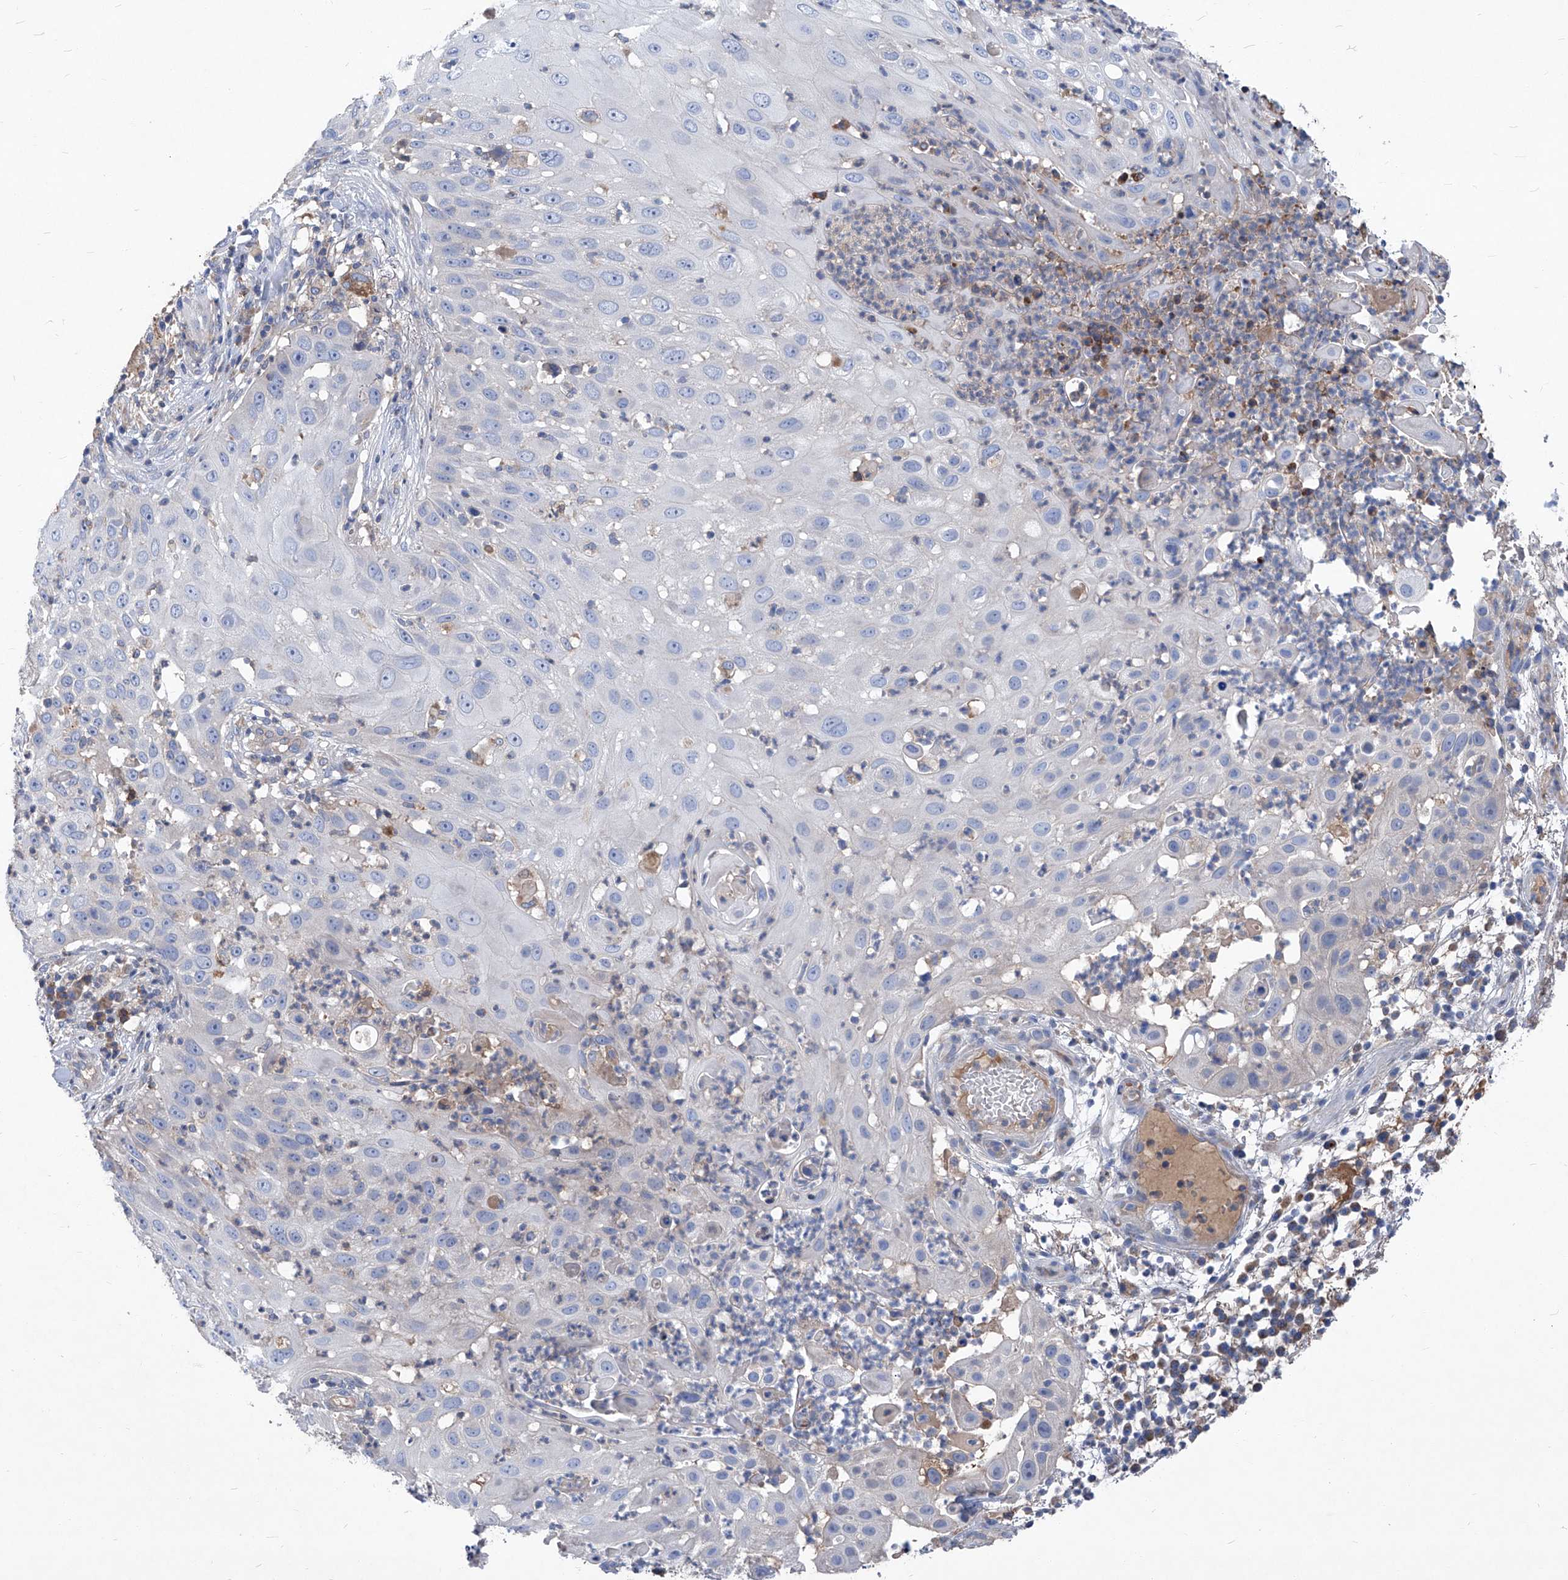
{"staining": {"intensity": "negative", "quantity": "none", "location": "none"}, "tissue": "skin cancer", "cell_type": "Tumor cells", "image_type": "cancer", "snomed": [{"axis": "morphology", "description": "Squamous cell carcinoma, NOS"}, {"axis": "topography", "description": "Skin"}], "caption": "IHC histopathology image of neoplastic tissue: skin cancer (squamous cell carcinoma) stained with DAB (3,3'-diaminobenzidine) reveals no significant protein staining in tumor cells.", "gene": "EPHA8", "patient": {"sex": "female", "age": 44}}